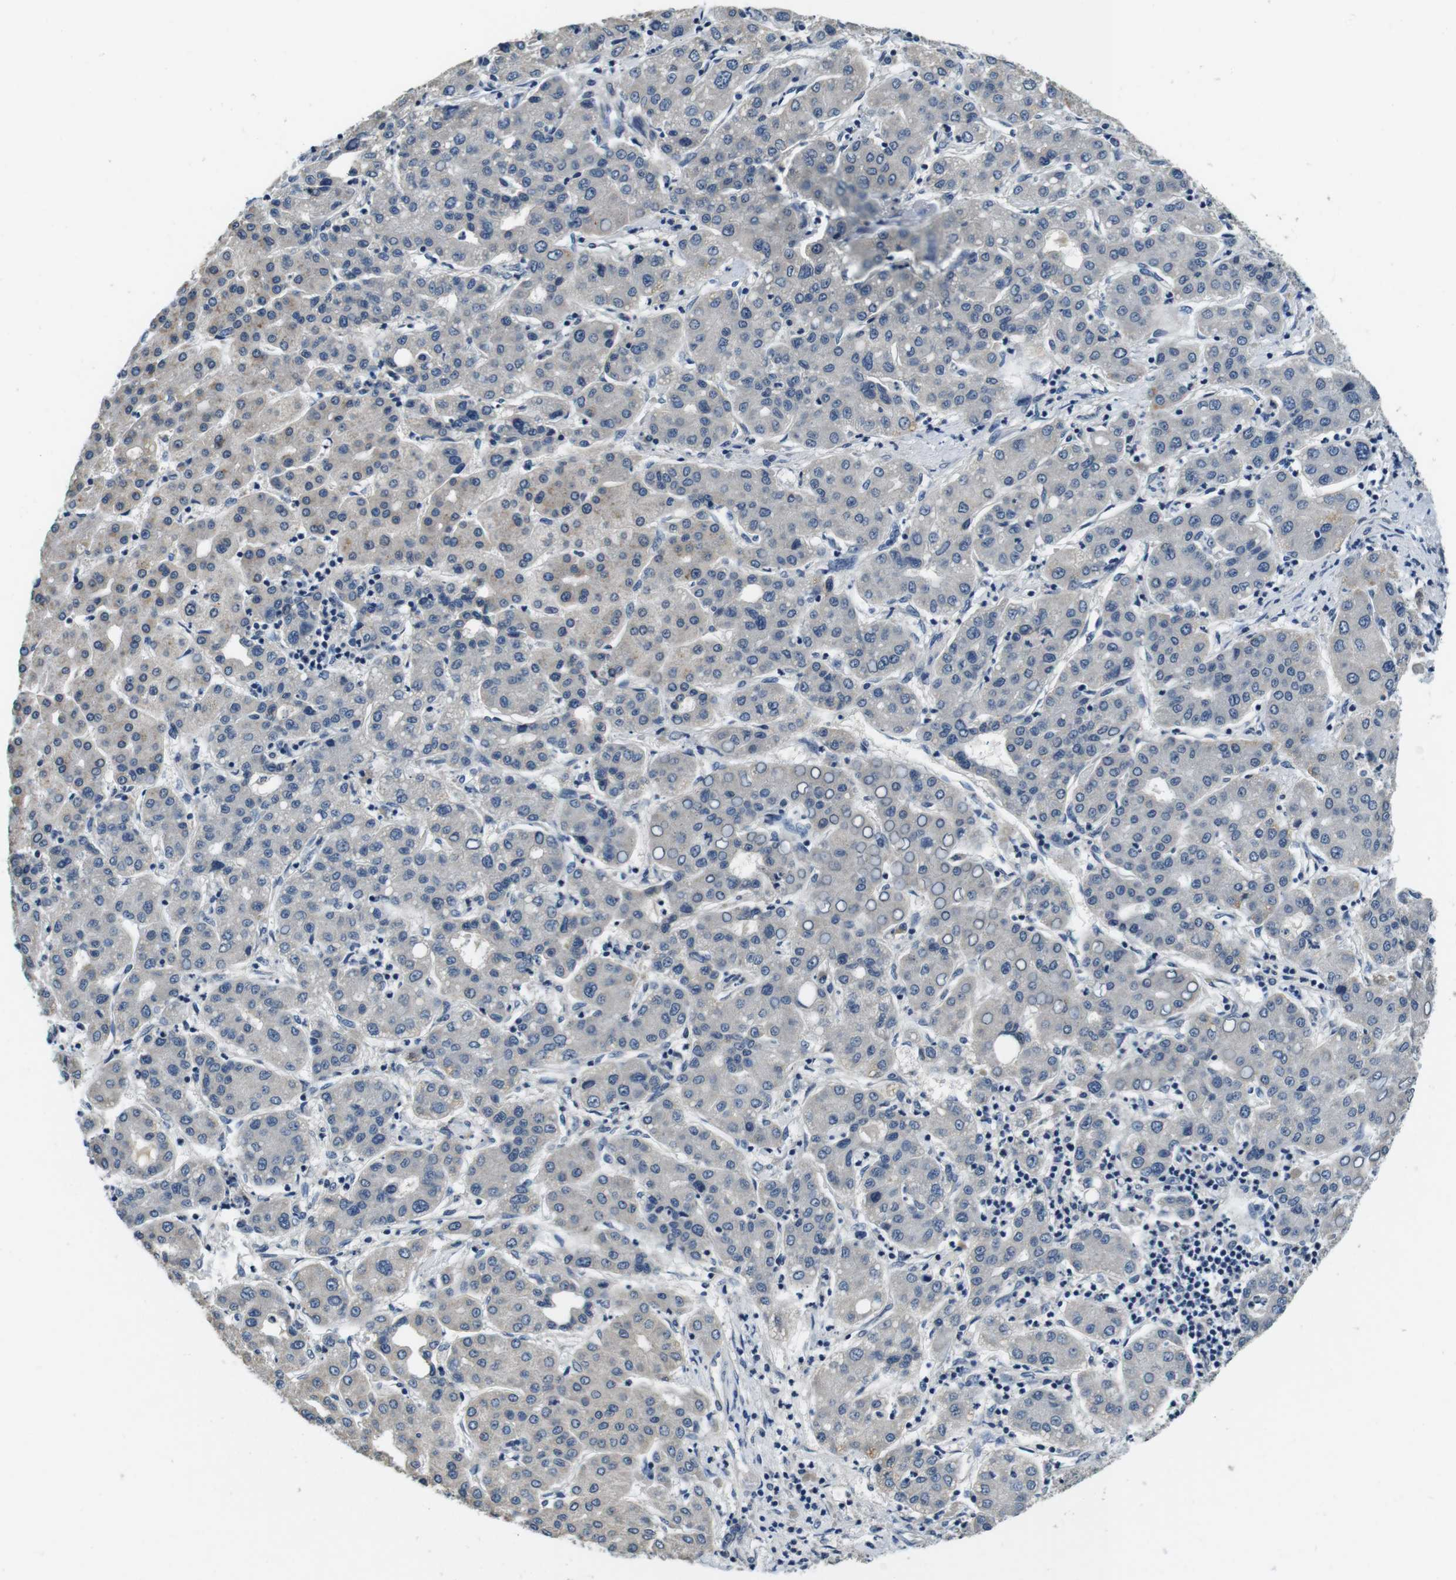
{"staining": {"intensity": "negative", "quantity": "none", "location": "none"}, "tissue": "liver cancer", "cell_type": "Tumor cells", "image_type": "cancer", "snomed": [{"axis": "morphology", "description": "Carcinoma, Hepatocellular, NOS"}, {"axis": "topography", "description": "Liver"}], "caption": "A high-resolution photomicrograph shows IHC staining of liver hepatocellular carcinoma, which displays no significant positivity in tumor cells.", "gene": "DTNA", "patient": {"sex": "male", "age": 65}}